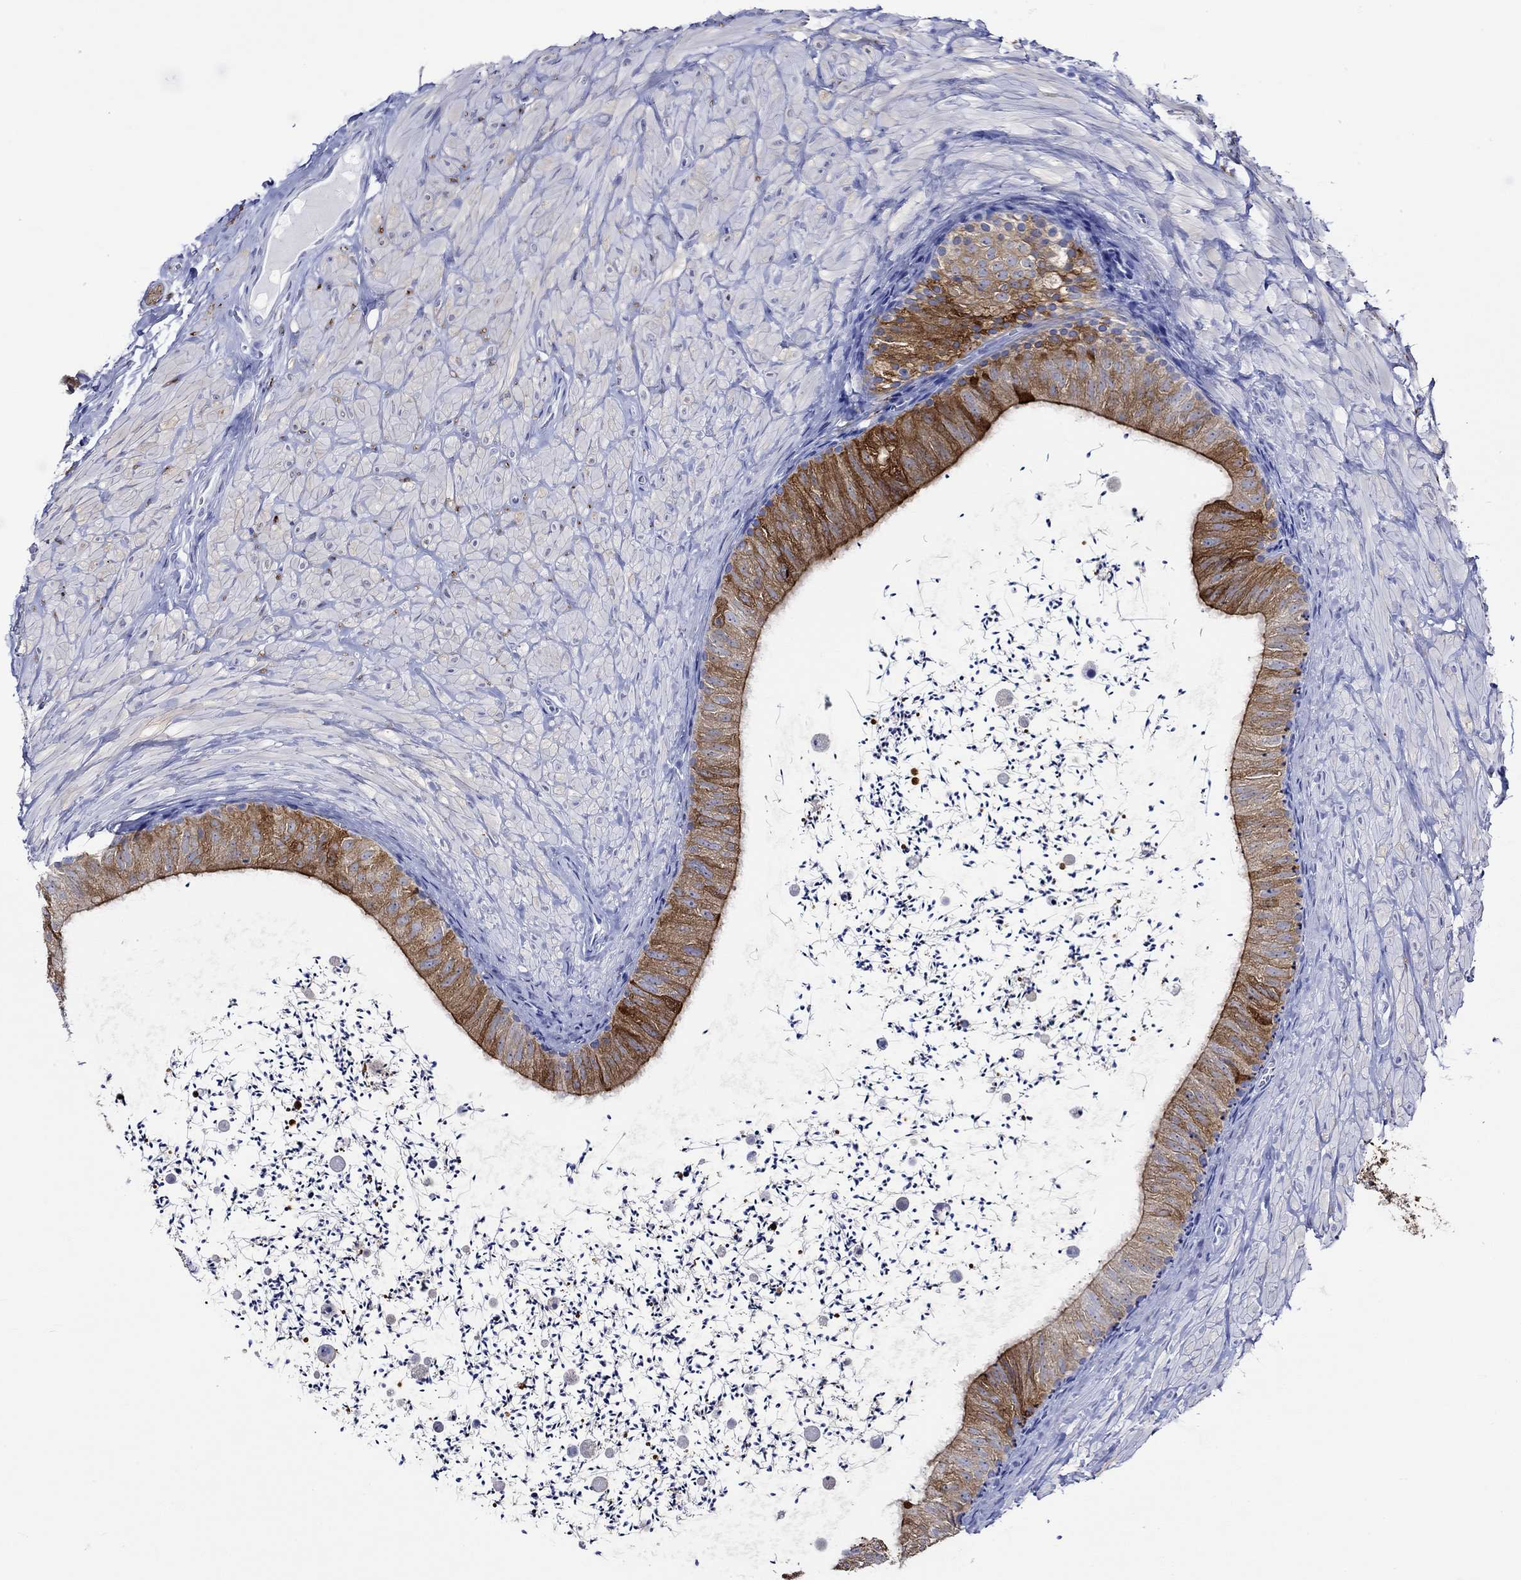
{"staining": {"intensity": "strong", "quantity": ">75%", "location": "cytoplasmic/membranous"}, "tissue": "epididymis", "cell_type": "Glandular cells", "image_type": "normal", "snomed": [{"axis": "morphology", "description": "Normal tissue, NOS"}, {"axis": "topography", "description": "Epididymis"}], "caption": "Immunohistochemistry (DAB) staining of normal epididymis reveals strong cytoplasmic/membranous protein positivity in about >75% of glandular cells. Immunohistochemistry (ihc) stains the protein of interest in brown and the nuclei are stained blue.", "gene": "CRYAB", "patient": {"sex": "male", "age": 32}}